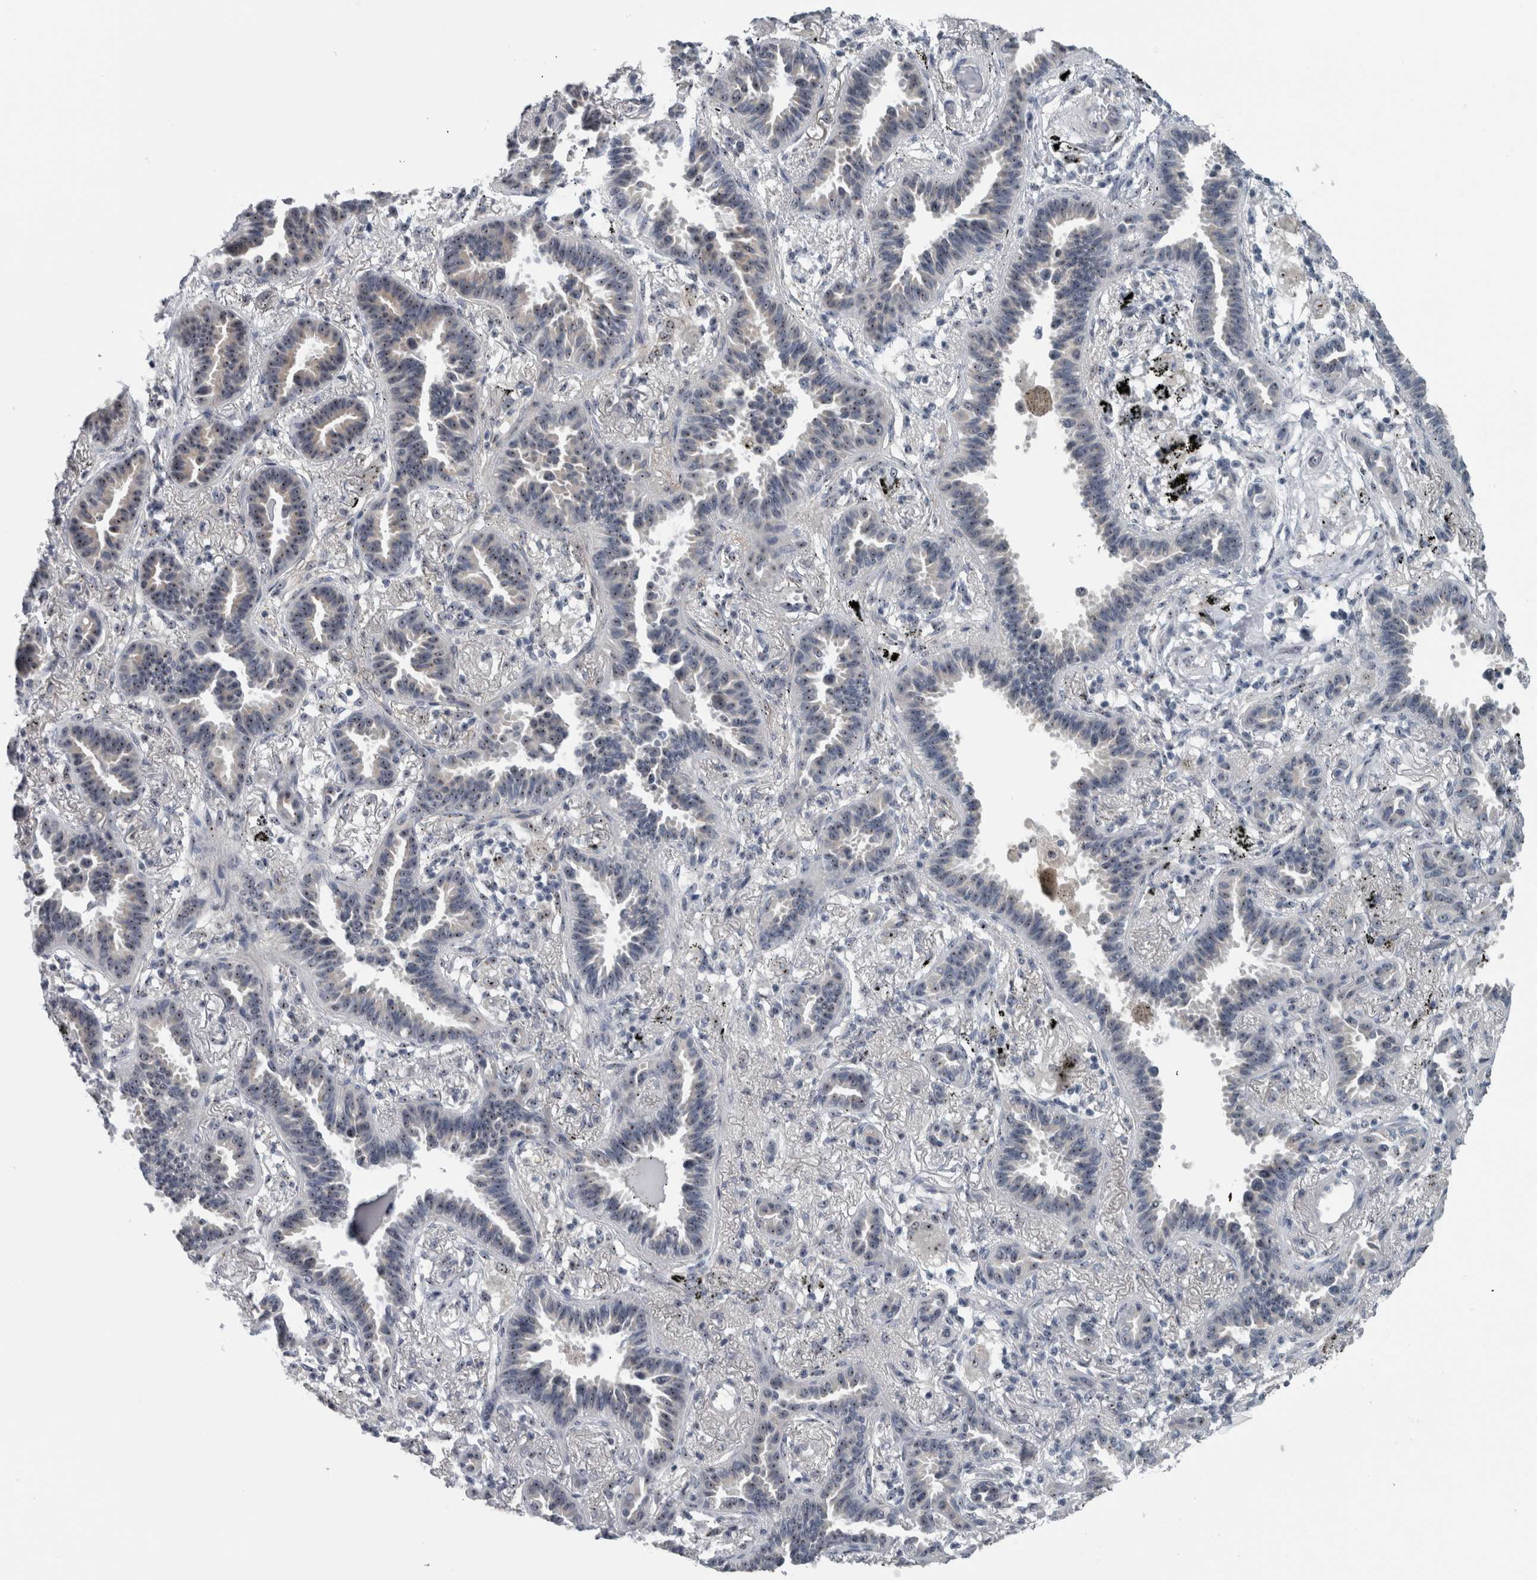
{"staining": {"intensity": "weak", "quantity": ">75%", "location": "nuclear"}, "tissue": "lung cancer", "cell_type": "Tumor cells", "image_type": "cancer", "snomed": [{"axis": "morphology", "description": "Adenocarcinoma, NOS"}, {"axis": "topography", "description": "Lung"}], "caption": "The image reveals immunohistochemical staining of adenocarcinoma (lung). There is weak nuclear staining is seen in approximately >75% of tumor cells. (DAB (3,3'-diaminobenzidine) IHC with brightfield microscopy, high magnification).", "gene": "UTP6", "patient": {"sex": "male", "age": 59}}